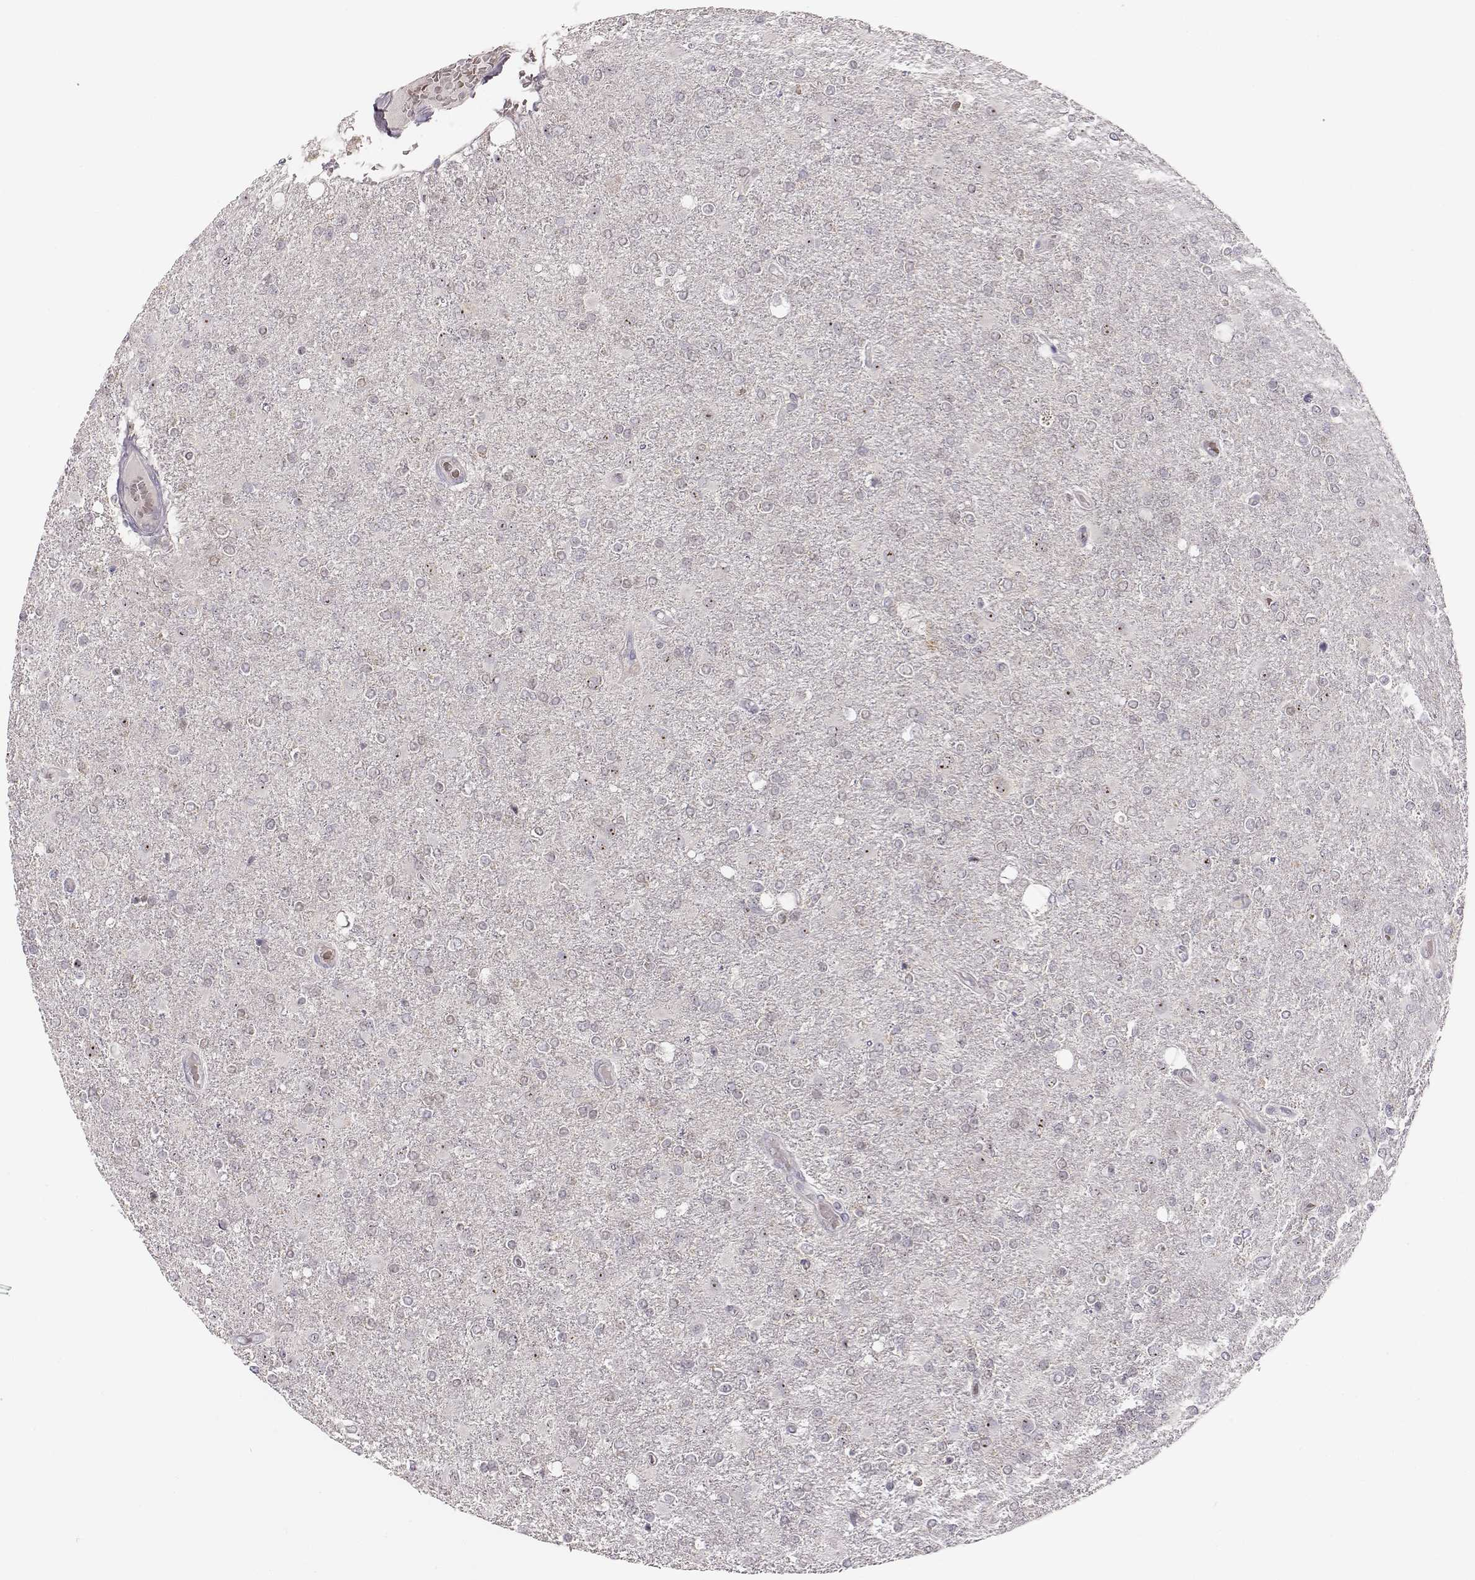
{"staining": {"intensity": "moderate", "quantity": "<25%", "location": "nuclear"}, "tissue": "glioma", "cell_type": "Tumor cells", "image_type": "cancer", "snomed": [{"axis": "morphology", "description": "Glioma, malignant, High grade"}, {"axis": "topography", "description": "Cerebral cortex"}], "caption": "Glioma stained with a brown dye displays moderate nuclear positive staining in about <25% of tumor cells.", "gene": "NIFK", "patient": {"sex": "male", "age": 70}}